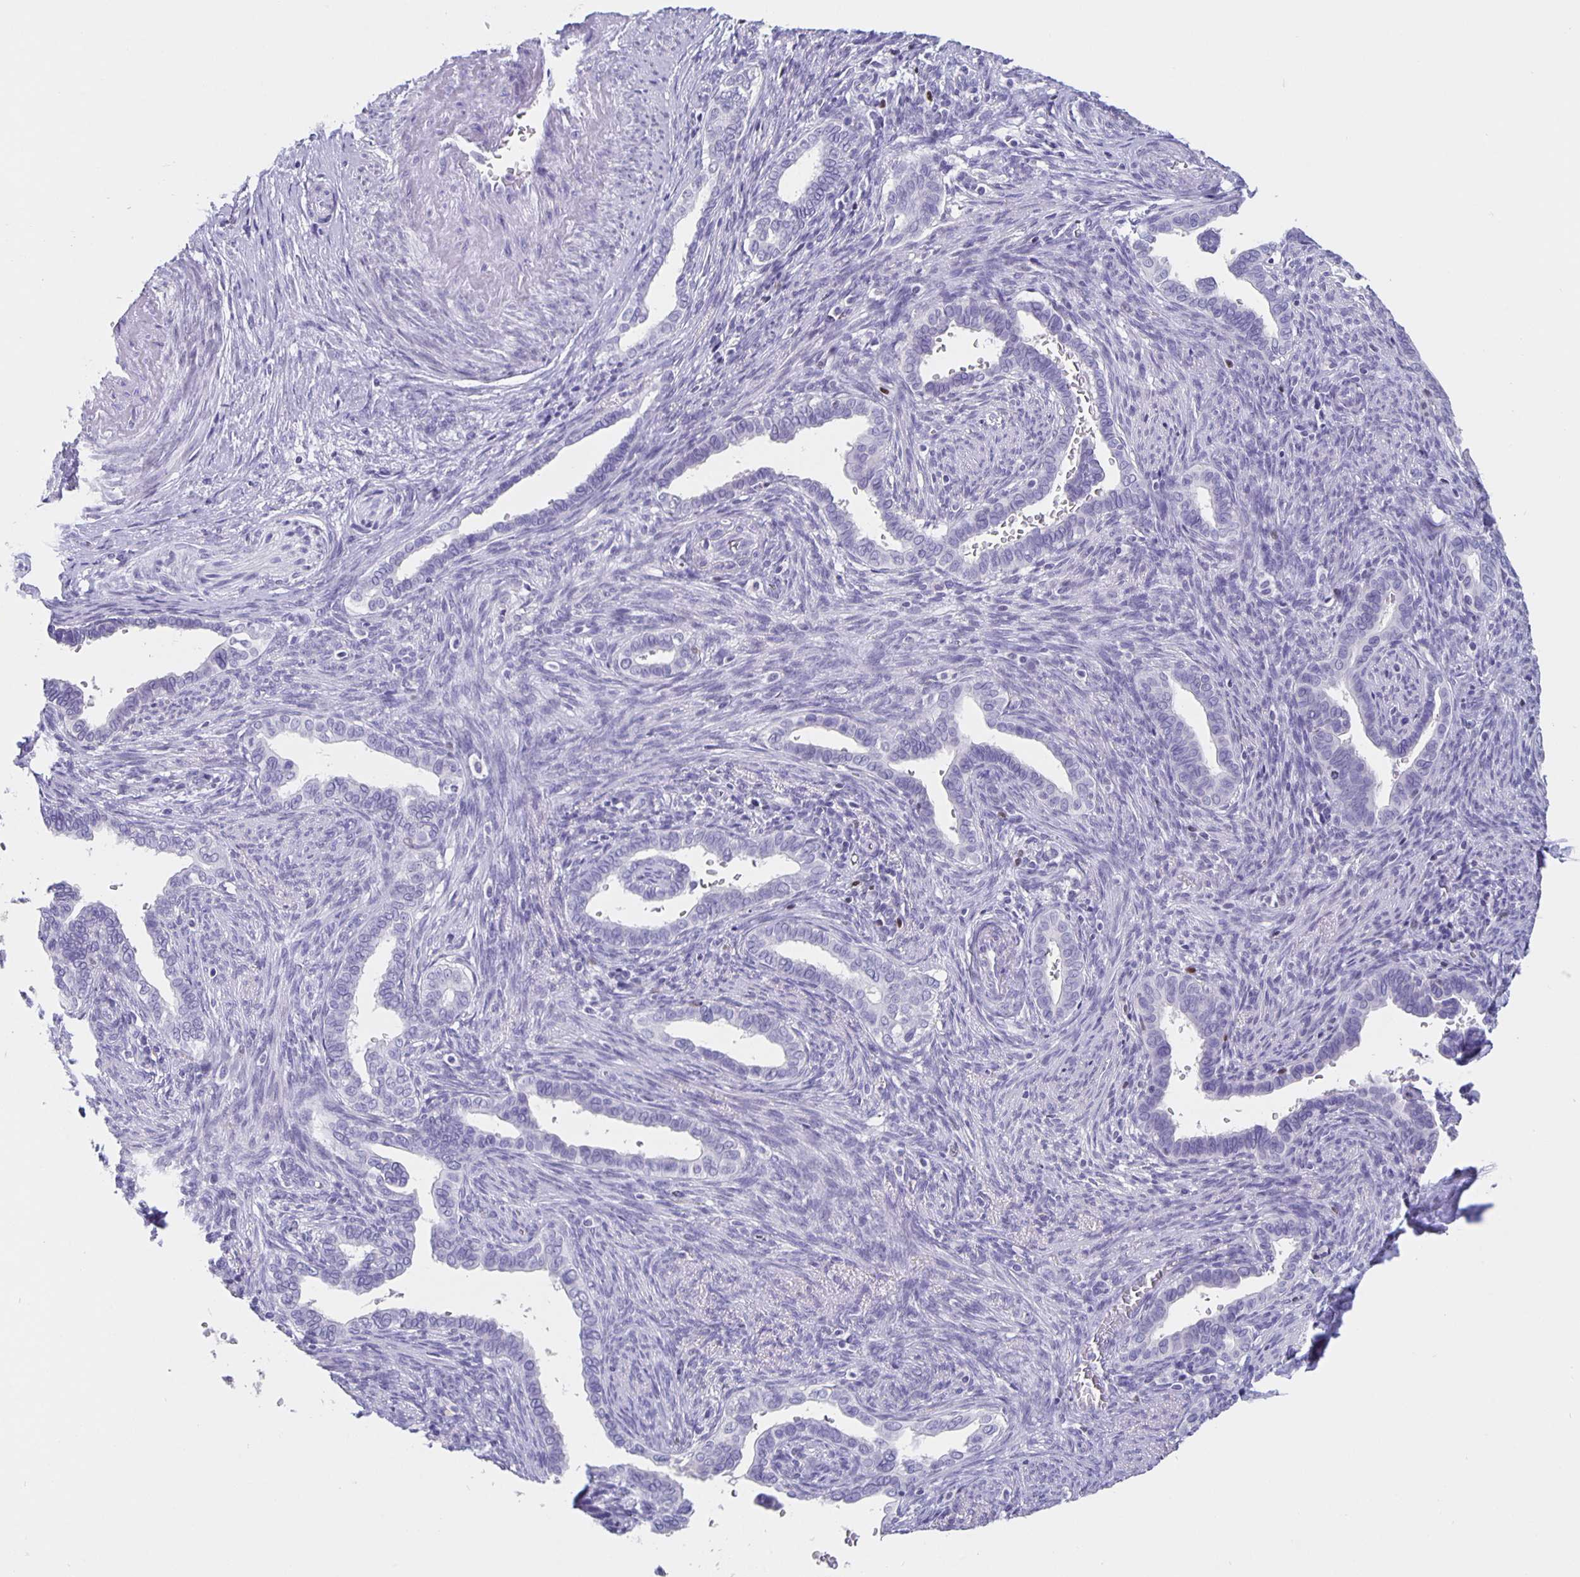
{"staining": {"intensity": "negative", "quantity": "none", "location": "none"}, "tissue": "cervical cancer", "cell_type": "Tumor cells", "image_type": "cancer", "snomed": [{"axis": "morphology", "description": "Adenocarcinoma, NOS"}, {"axis": "morphology", "description": "Adenocarcinoma, Low grade"}, {"axis": "topography", "description": "Cervix"}], "caption": "This is an immunohistochemistry photomicrograph of adenocarcinoma (cervical). There is no expression in tumor cells.", "gene": "SATB2", "patient": {"sex": "female", "age": 35}}